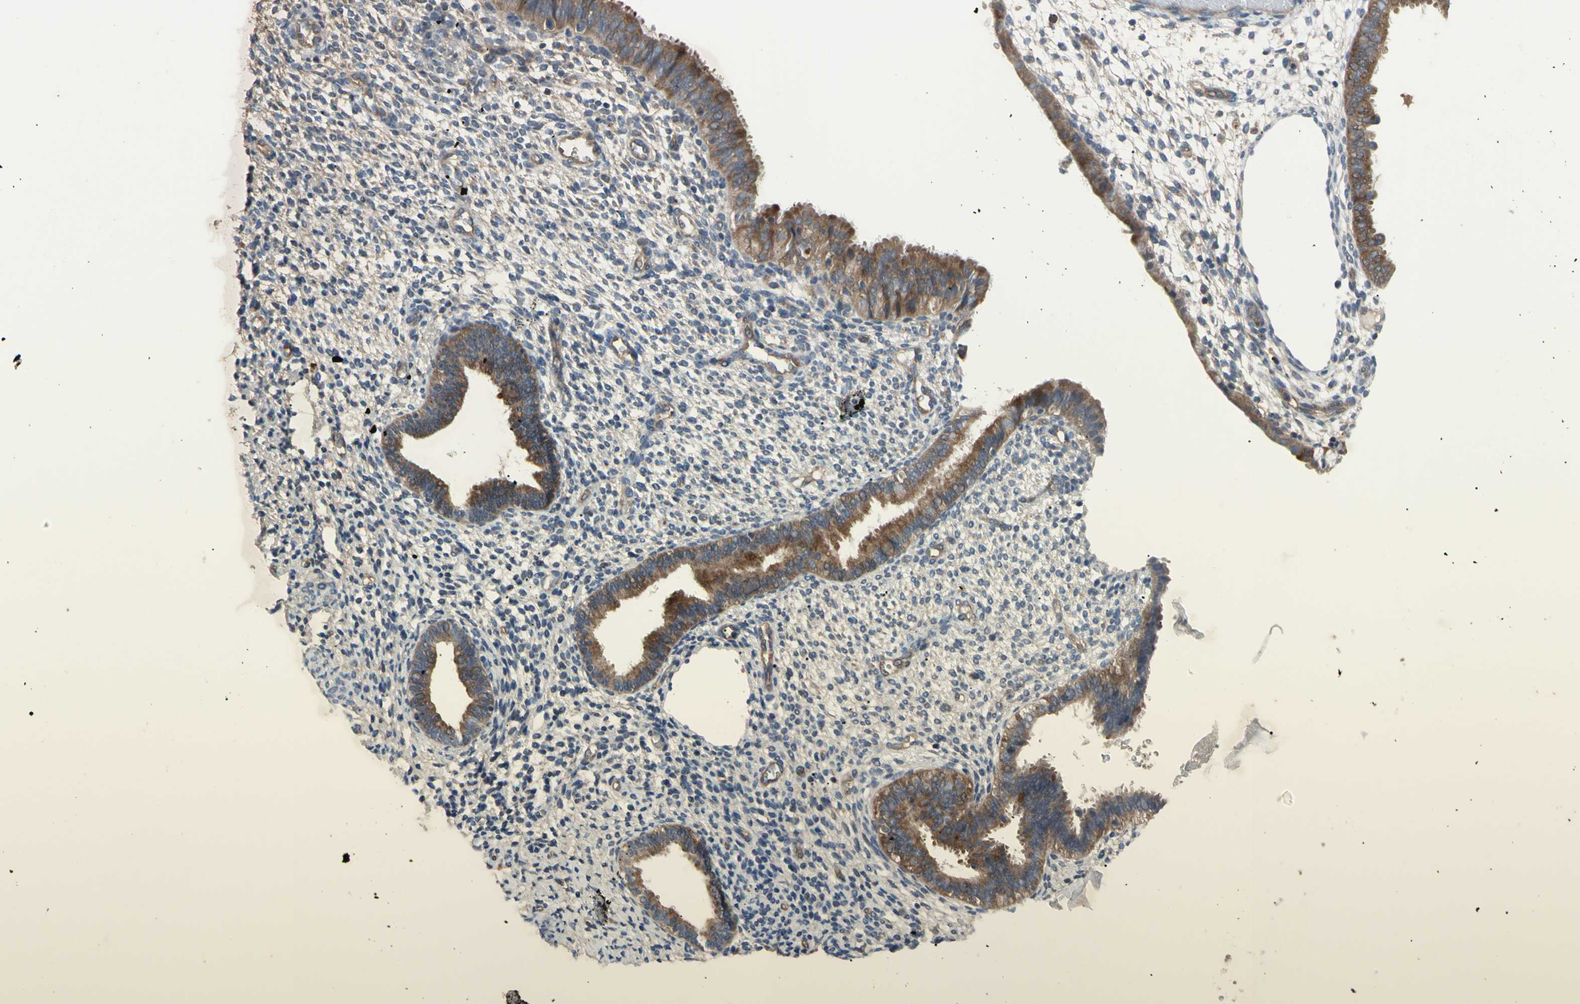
{"staining": {"intensity": "weak", "quantity": "<25%", "location": "cytoplasmic/membranous"}, "tissue": "endometrium", "cell_type": "Cells in endometrial stroma", "image_type": "normal", "snomed": [{"axis": "morphology", "description": "Normal tissue, NOS"}, {"axis": "topography", "description": "Endometrium"}], "caption": "DAB immunohistochemical staining of normal human endometrium demonstrates no significant positivity in cells in endometrial stroma. (DAB (3,3'-diaminobenzidine) IHC with hematoxylin counter stain).", "gene": "HILPDA", "patient": {"sex": "female", "age": 61}}